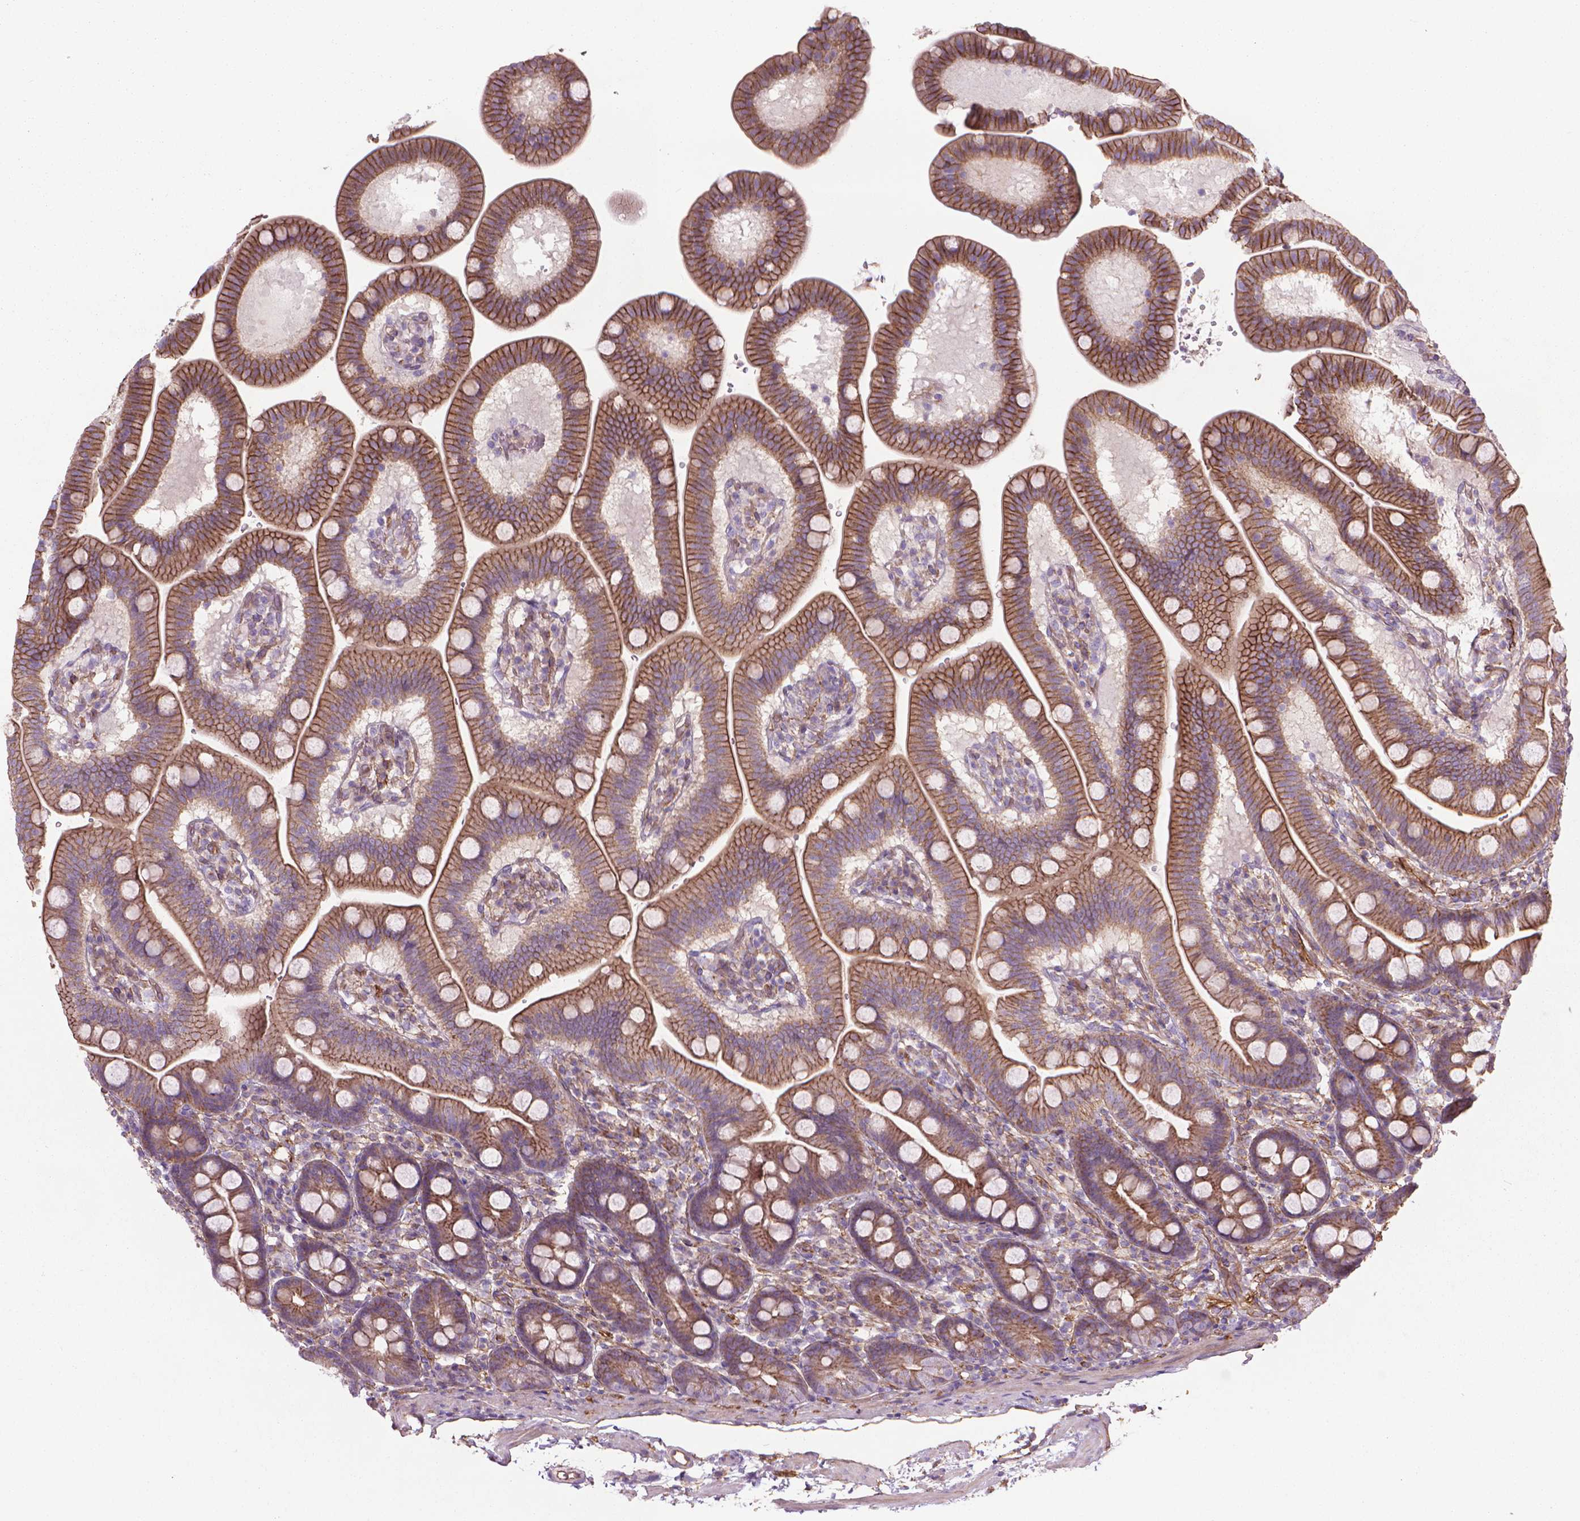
{"staining": {"intensity": "moderate", "quantity": ">75%", "location": "cytoplasmic/membranous"}, "tissue": "duodenum", "cell_type": "Glandular cells", "image_type": "normal", "snomed": [{"axis": "morphology", "description": "Normal tissue, NOS"}, {"axis": "topography", "description": "Duodenum"}], "caption": "Protein staining exhibits moderate cytoplasmic/membranous staining in approximately >75% of glandular cells in normal duodenum.", "gene": "TENT5A", "patient": {"sex": "male", "age": 59}}